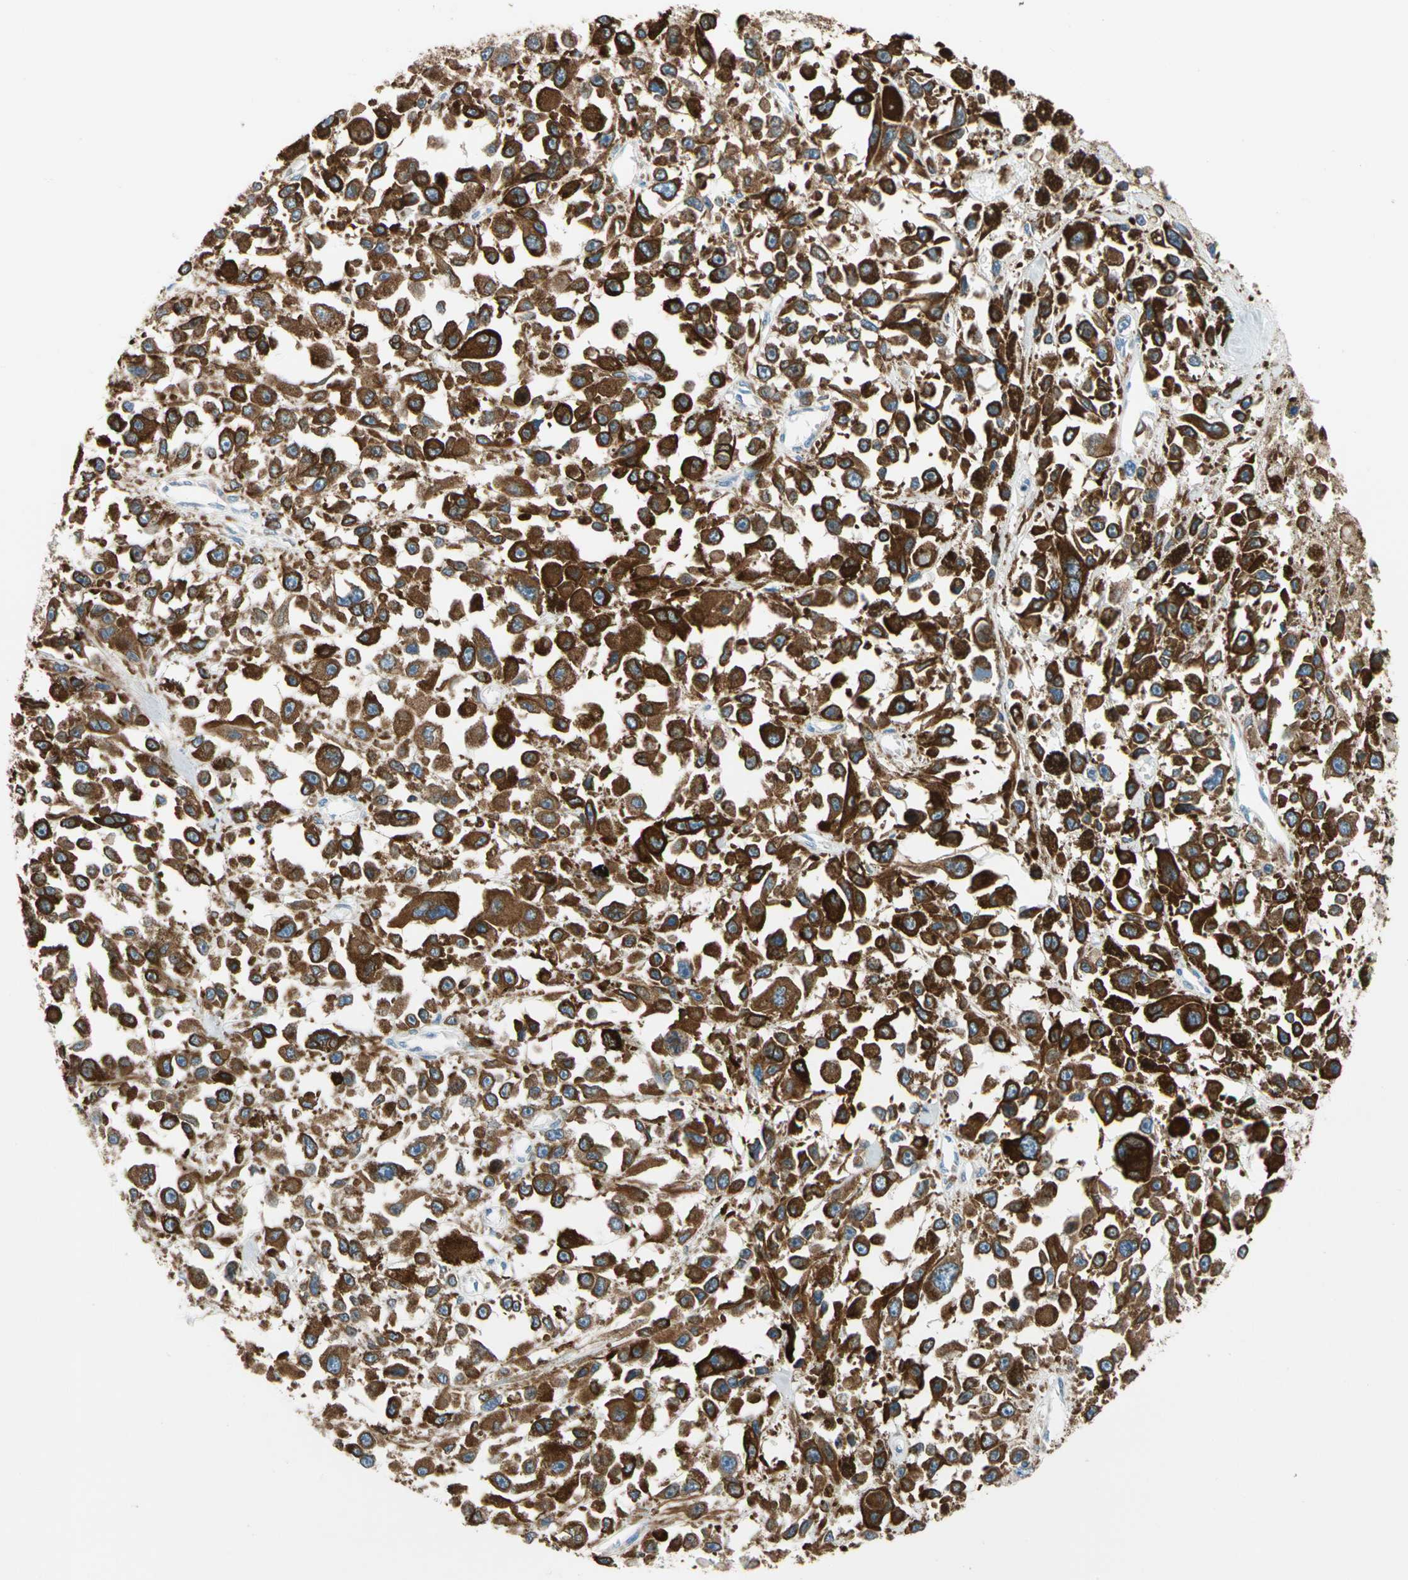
{"staining": {"intensity": "strong", "quantity": ">75%", "location": "cytoplasmic/membranous"}, "tissue": "melanoma", "cell_type": "Tumor cells", "image_type": "cancer", "snomed": [{"axis": "morphology", "description": "Malignant melanoma, Metastatic site"}, {"axis": "topography", "description": "Lymph node"}], "caption": "The photomicrograph reveals staining of melanoma, revealing strong cytoplasmic/membranous protein staining (brown color) within tumor cells. (DAB (3,3'-diaminobenzidine) = brown stain, brightfield microscopy at high magnification).", "gene": "LRPAP1", "patient": {"sex": "male", "age": 59}}